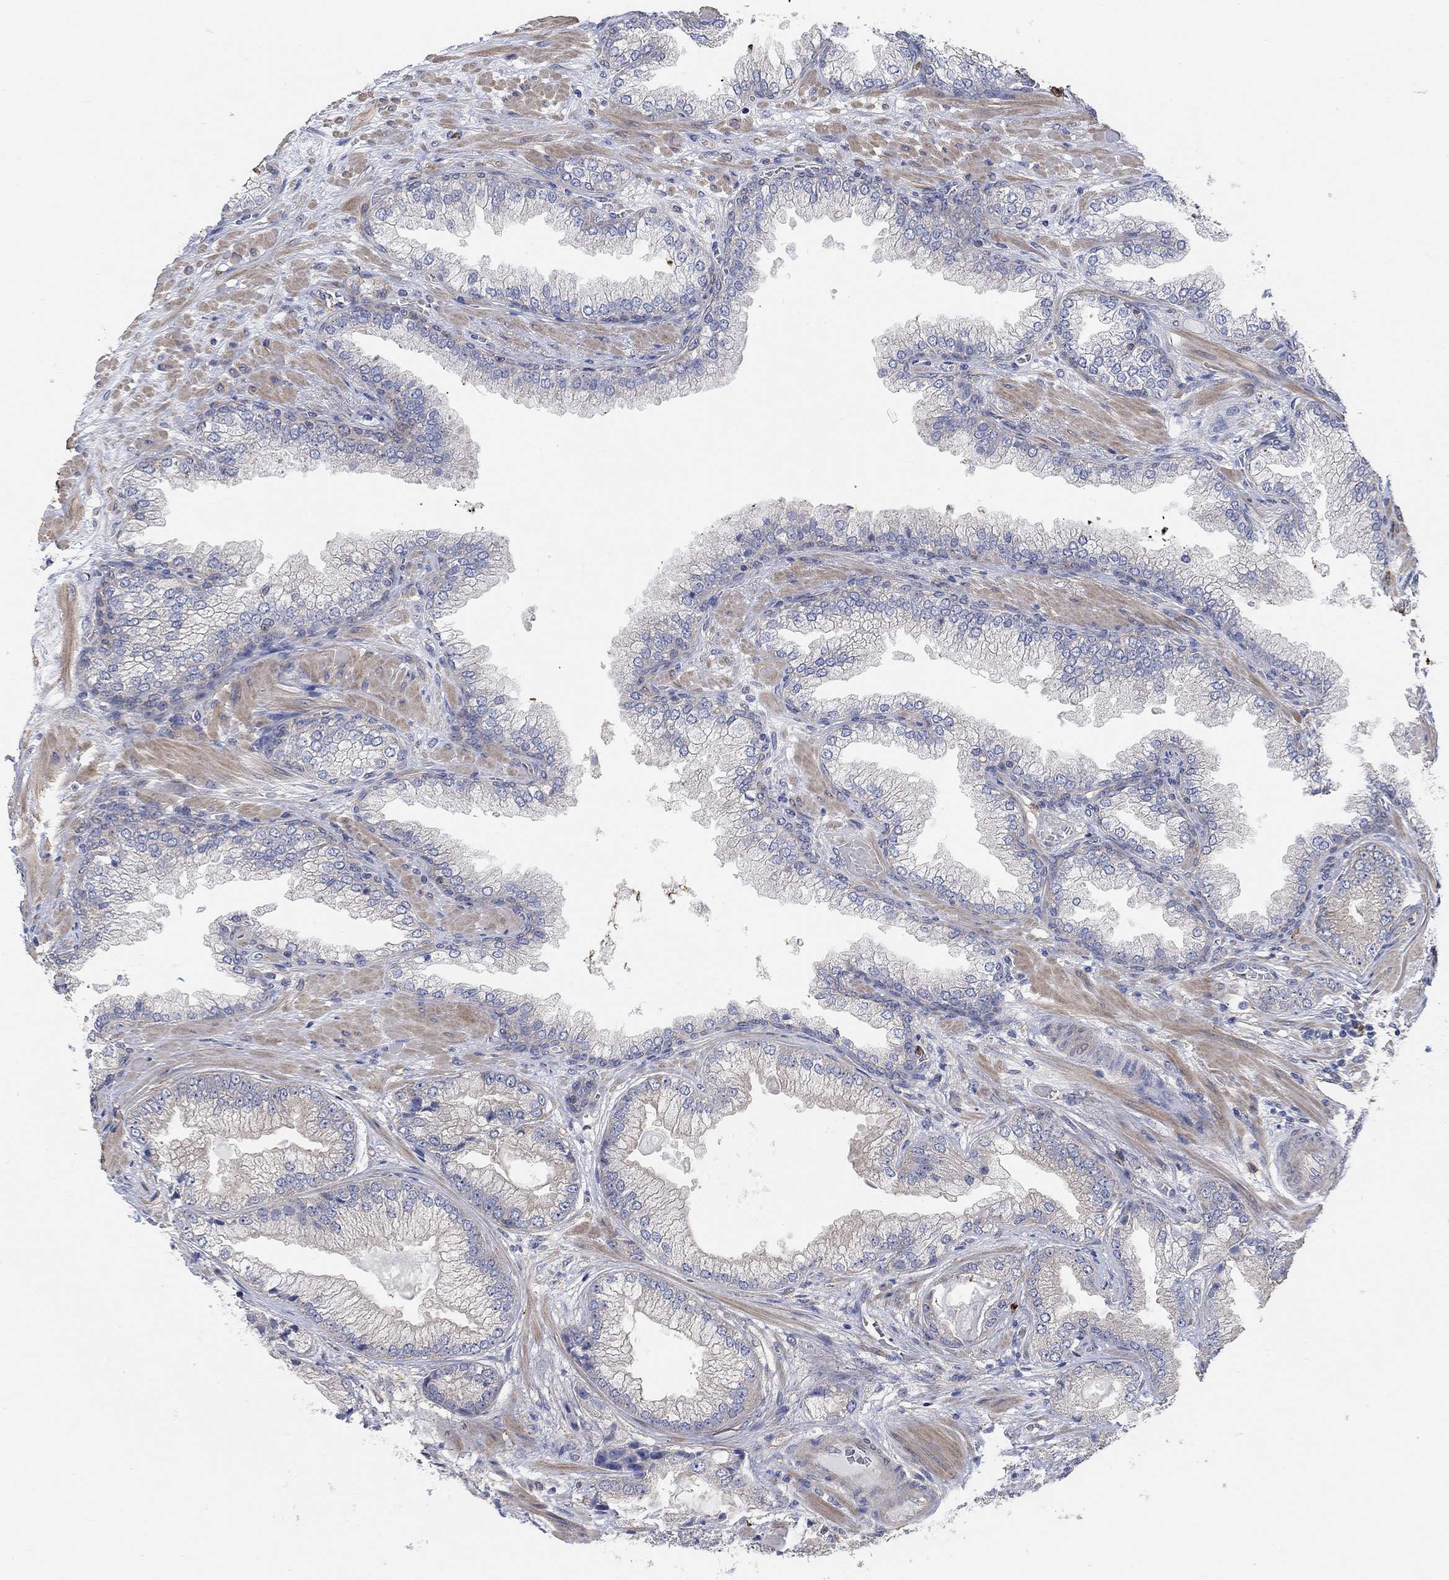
{"staining": {"intensity": "weak", "quantity": "25%-75%", "location": "cytoplasmic/membranous"}, "tissue": "prostate cancer", "cell_type": "Tumor cells", "image_type": "cancer", "snomed": [{"axis": "morphology", "description": "Adenocarcinoma, Low grade"}, {"axis": "topography", "description": "Prostate"}], "caption": "A low amount of weak cytoplasmic/membranous staining is appreciated in approximately 25%-75% of tumor cells in prostate cancer tissue.", "gene": "SYT16", "patient": {"sex": "male", "age": 57}}